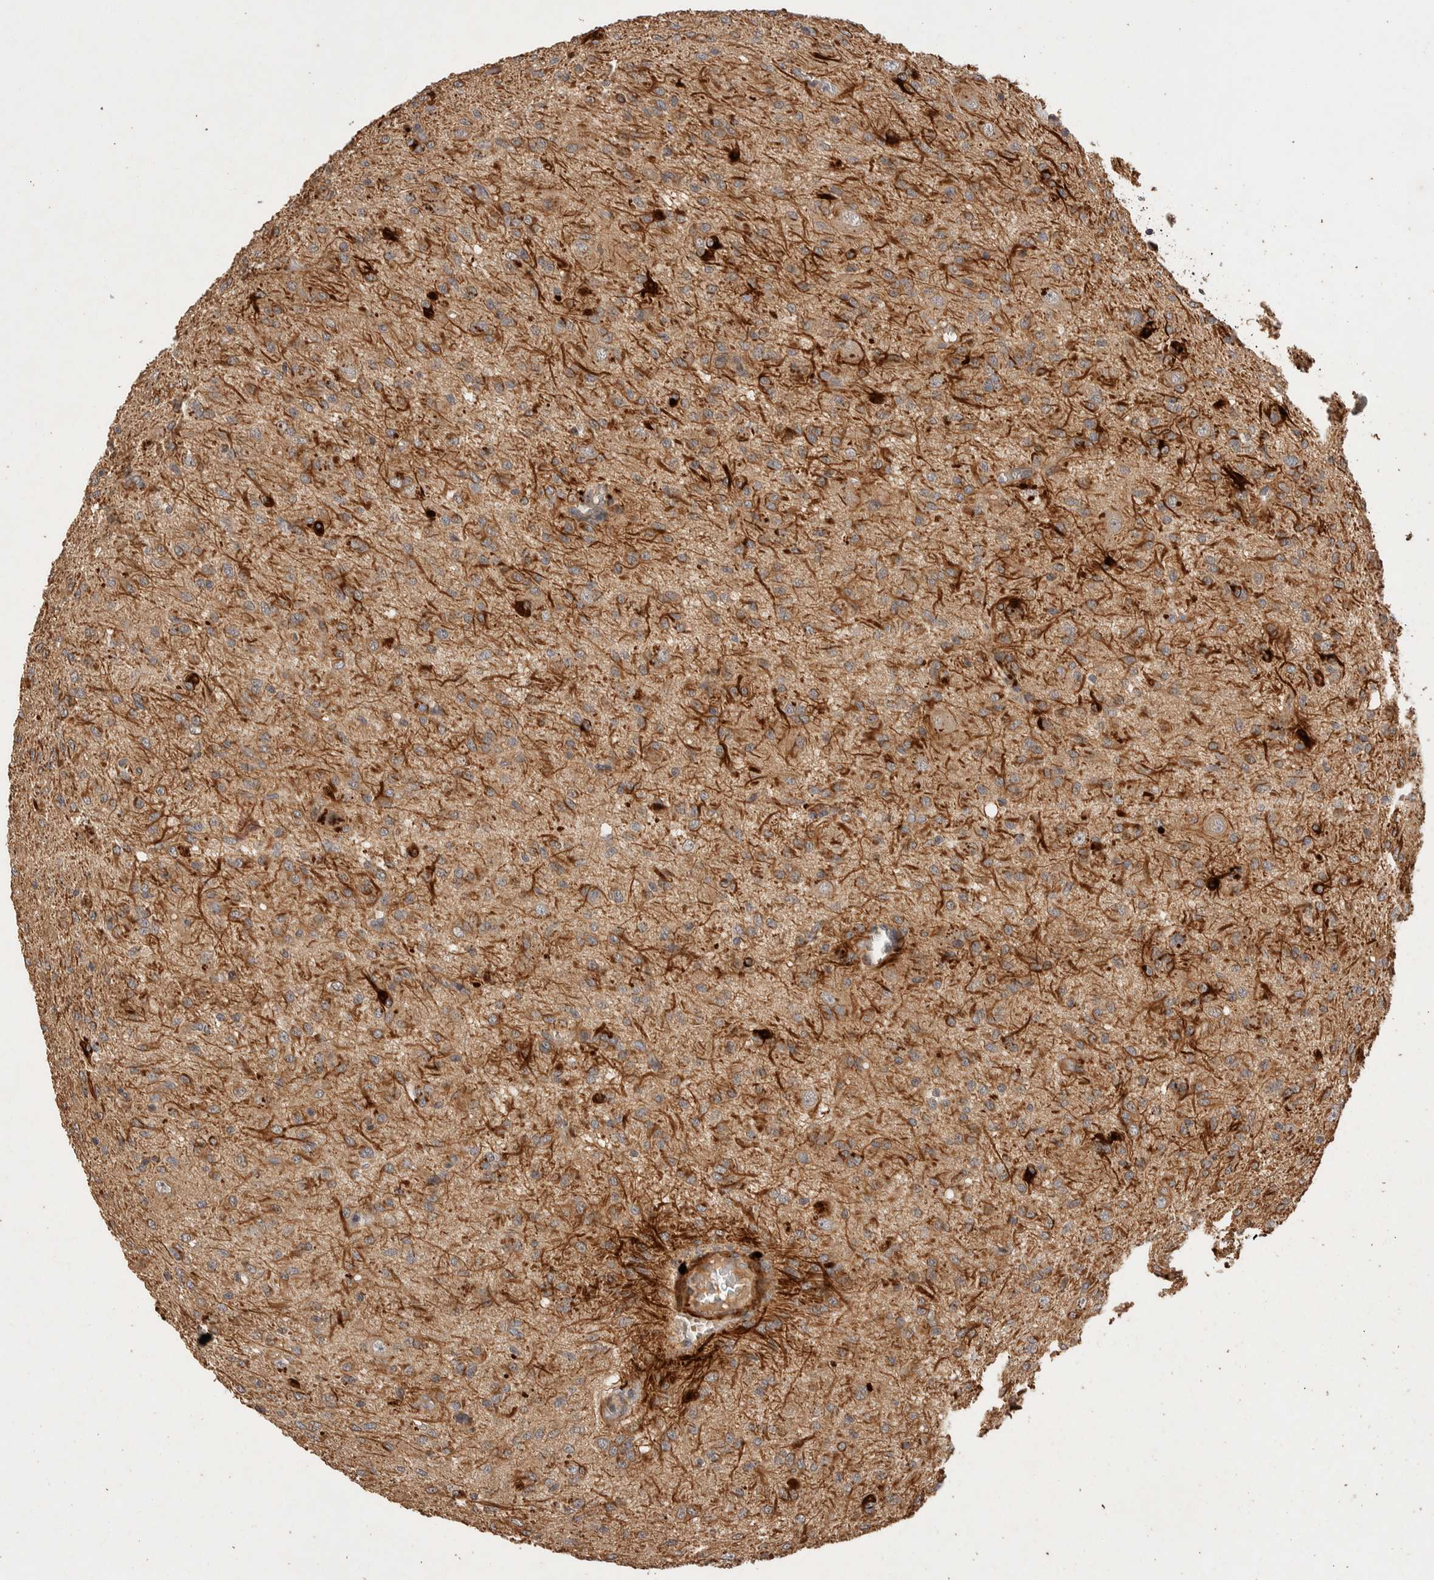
{"staining": {"intensity": "moderate", "quantity": ">75%", "location": "cytoplasmic/membranous"}, "tissue": "glioma", "cell_type": "Tumor cells", "image_type": "cancer", "snomed": [{"axis": "morphology", "description": "Glioma, malignant, High grade"}, {"axis": "topography", "description": "Brain"}], "caption": "High-power microscopy captured an immunohistochemistry image of malignant high-grade glioma, revealing moderate cytoplasmic/membranous expression in about >75% of tumor cells. (DAB = brown stain, brightfield microscopy at high magnification).", "gene": "NSMAF", "patient": {"sex": "female", "age": 59}}